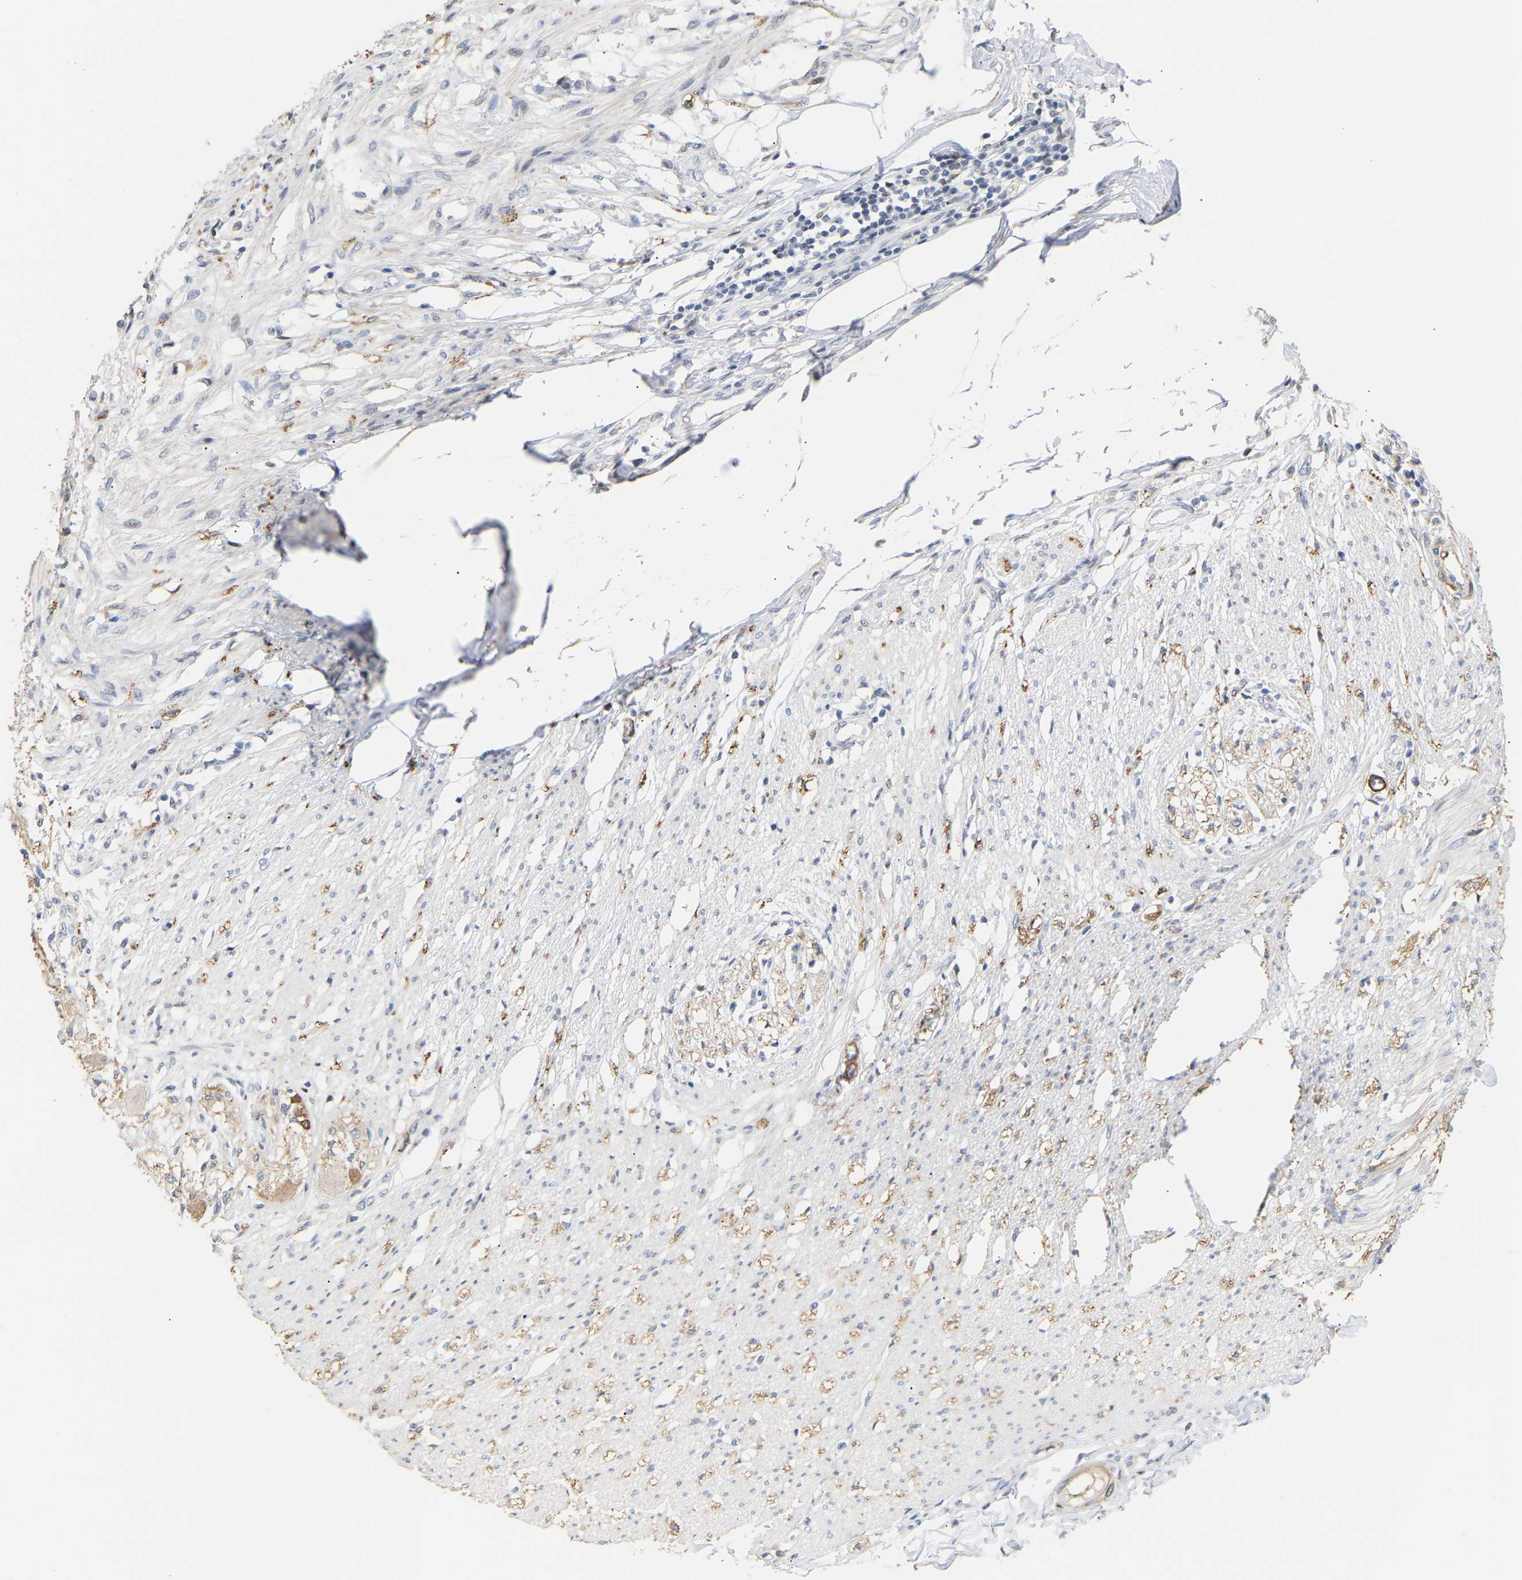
{"staining": {"intensity": "negative", "quantity": "none", "location": "none"}, "tissue": "smooth muscle", "cell_type": "Smooth muscle cells", "image_type": "normal", "snomed": [{"axis": "morphology", "description": "Normal tissue, NOS"}, {"axis": "morphology", "description": "Adenocarcinoma, NOS"}, {"axis": "topography", "description": "Colon"}, {"axis": "topography", "description": "Peripheral nerve tissue"}], "caption": "Immunohistochemical staining of normal smooth muscle reveals no significant staining in smooth muscle cells.", "gene": "AMPH", "patient": {"sex": "male", "age": 14}}